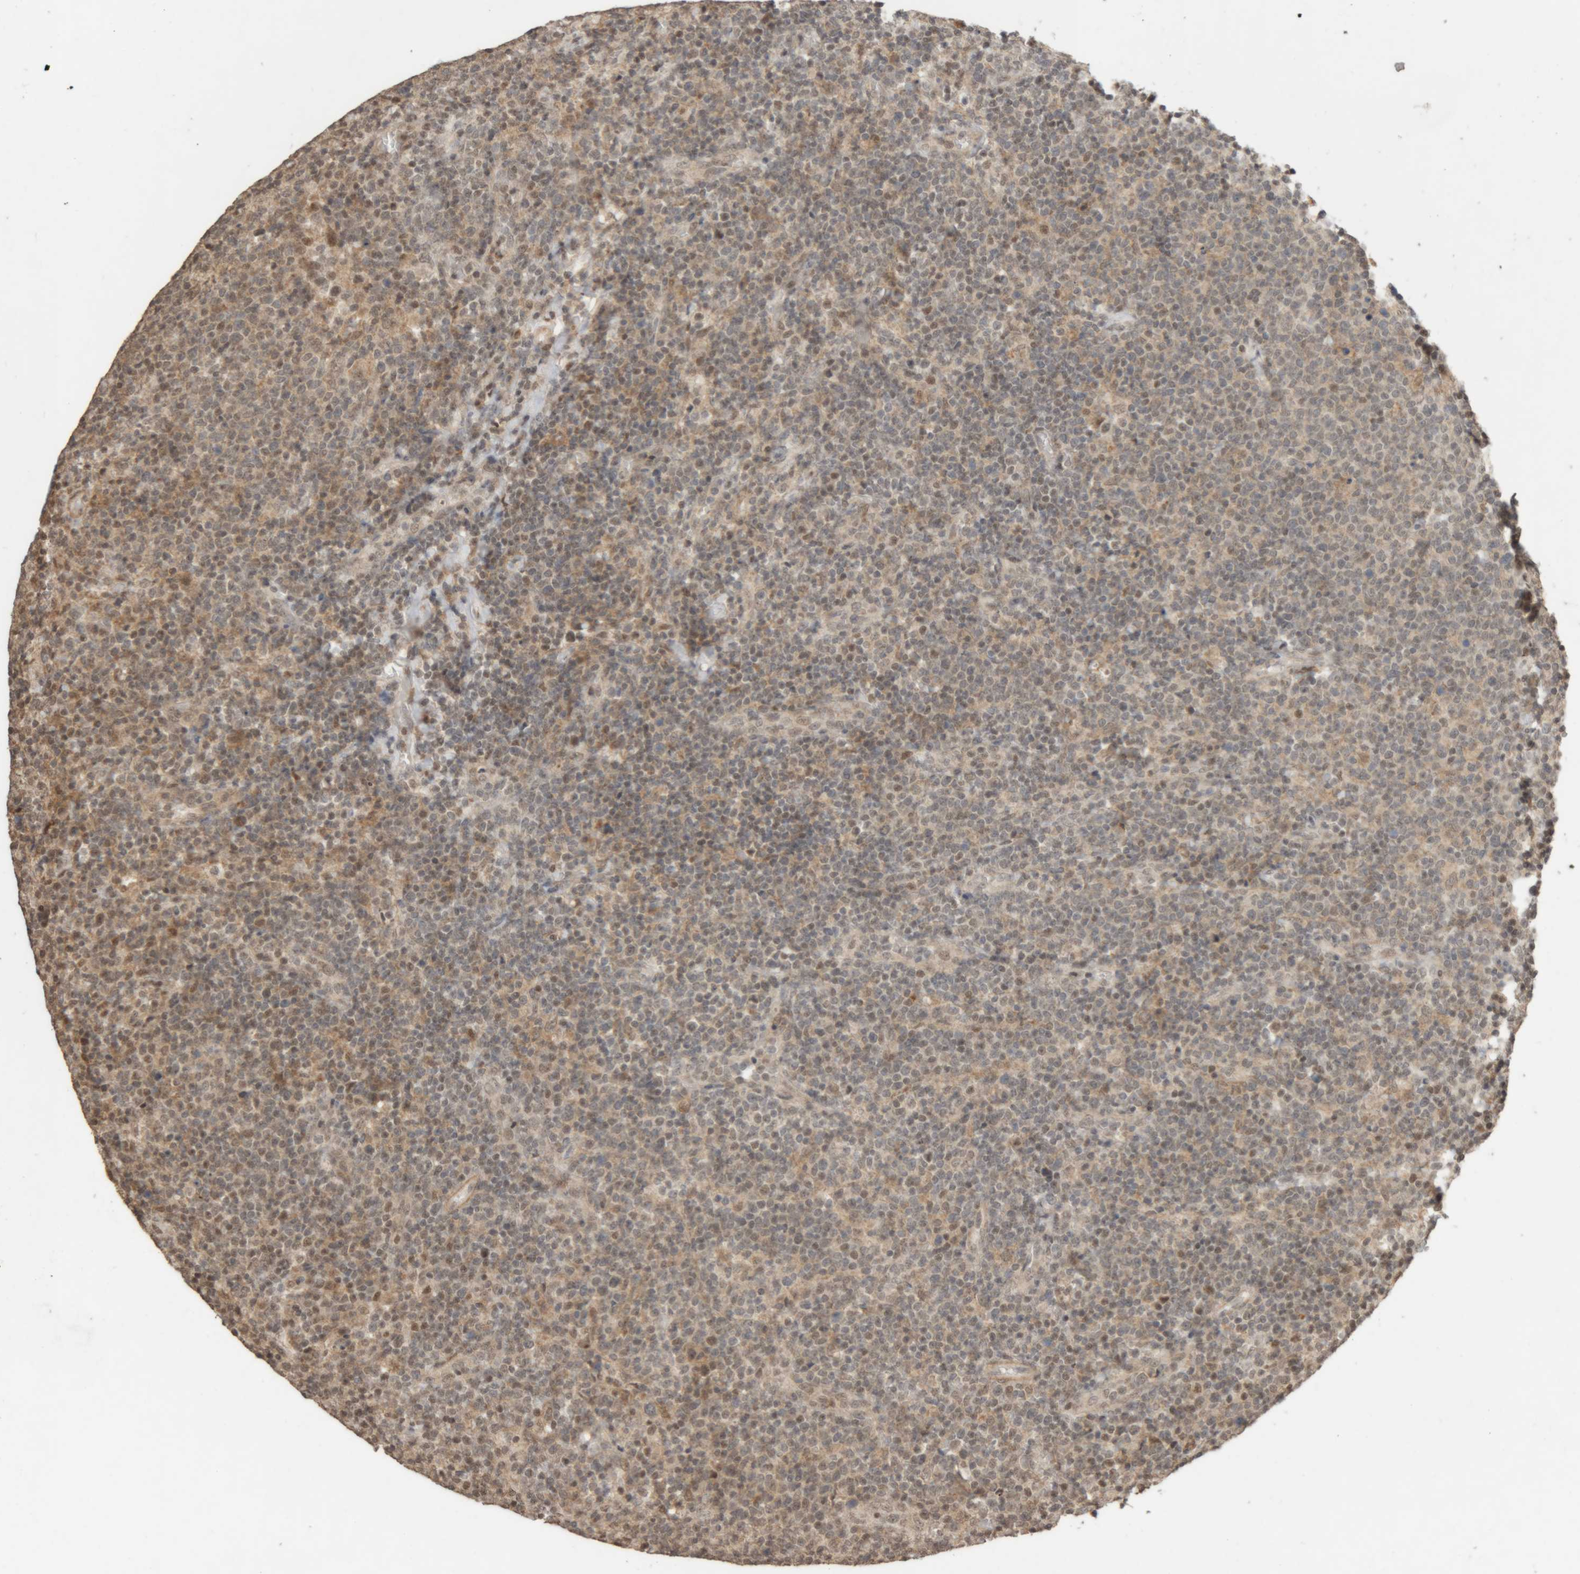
{"staining": {"intensity": "weak", "quantity": "25%-75%", "location": "cytoplasmic/membranous,nuclear"}, "tissue": "lymphoma", "cell_type": "Tumor cells", "image_type": "cancer", "snomed": [{"axis": "morphology", "description": "Malignant lymphoma, non-Hodgkin's type, High grade"}, {"axis": "topography", "description": "Lymph node"}], "caption": "A histopathology image showing weak cytoplasmic/membranous and nuclear positivity in about 25%-75% of tumor cells in lymphoma, as visualized by brown immunohistochemical staining.", "gene": "KEAP1", "patient": {"sex": "male", "age": 61}}